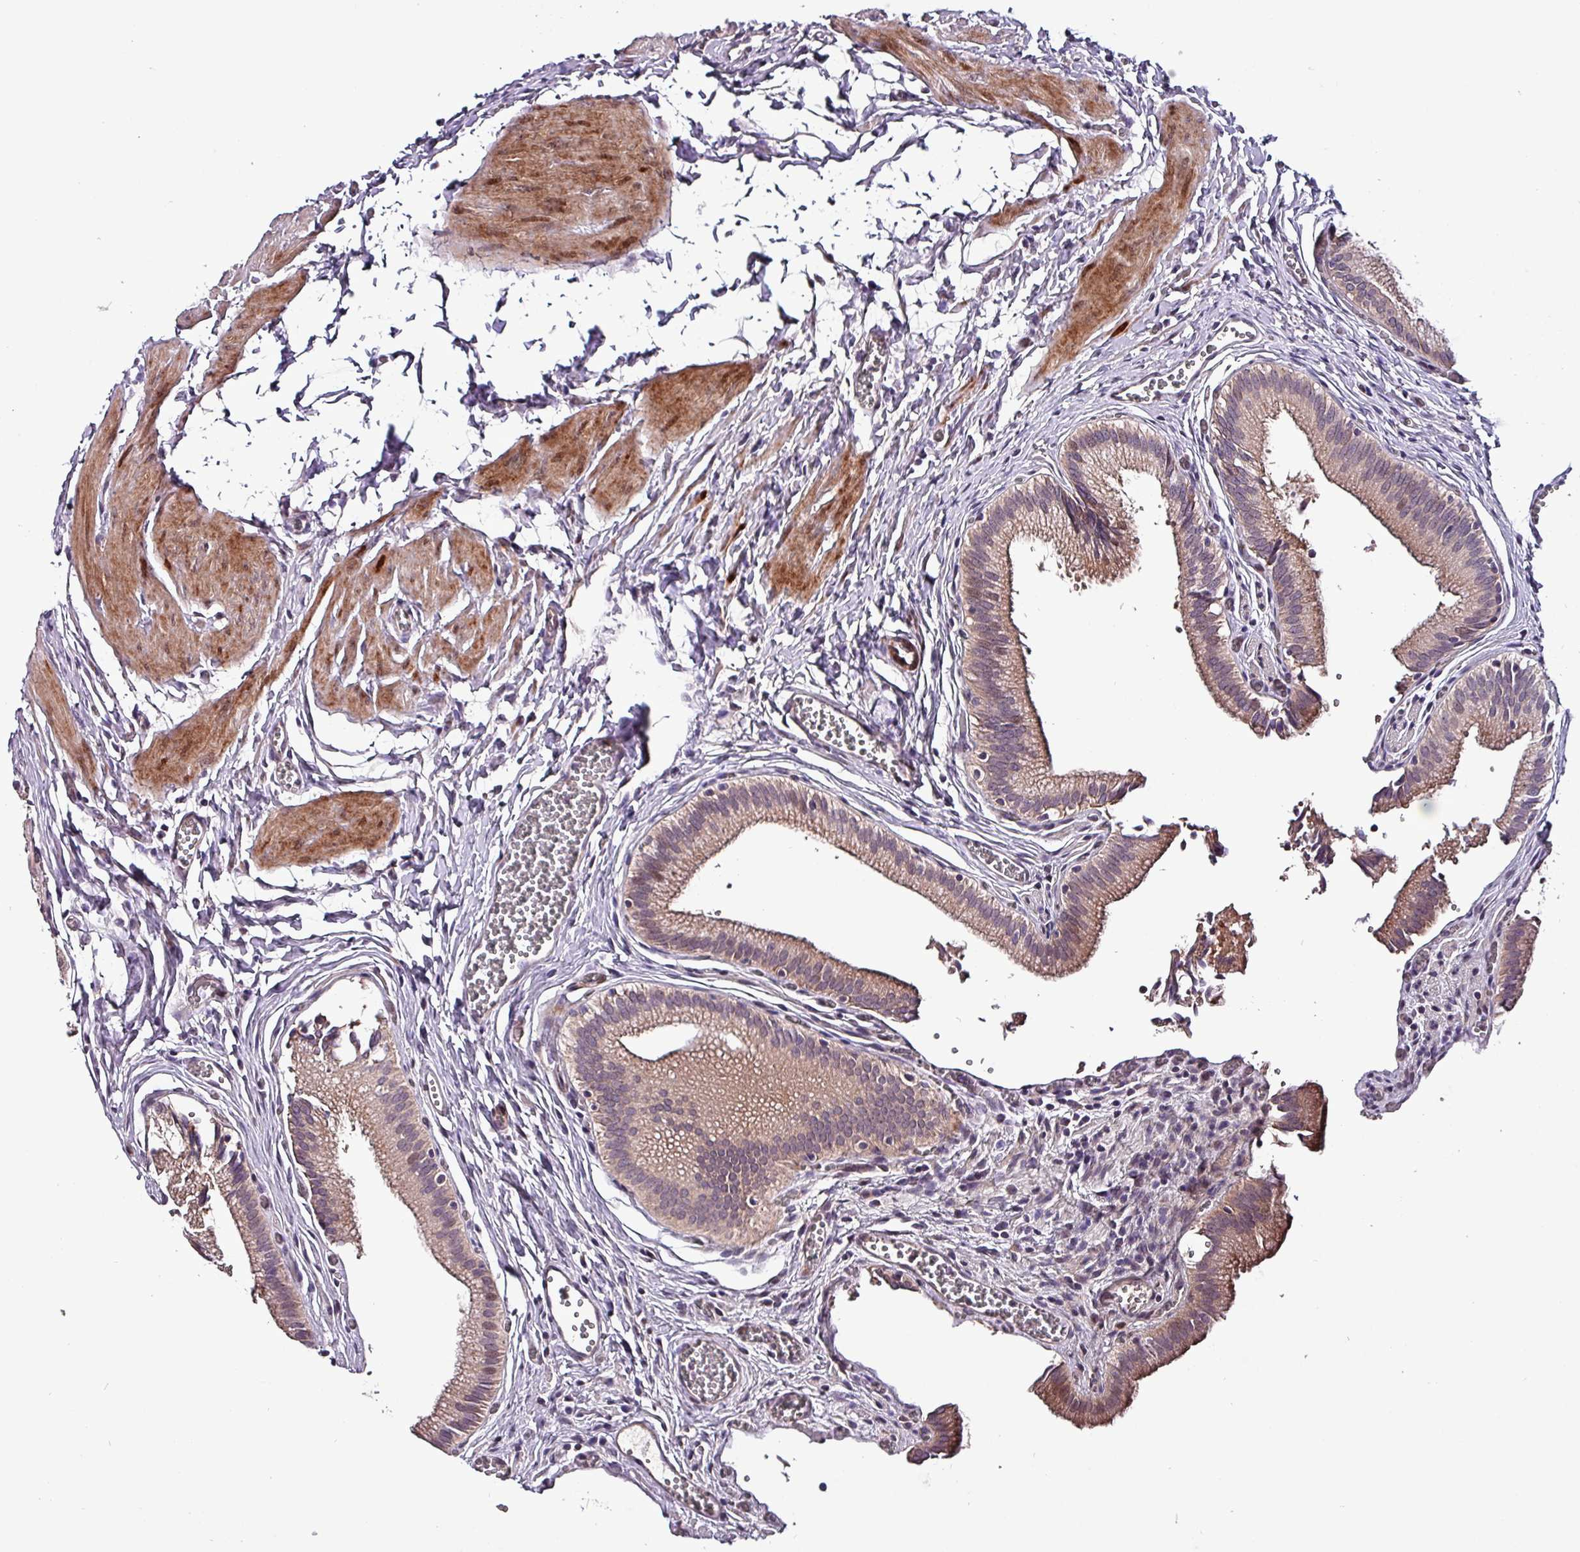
{"staining": {"intensity": "moderate", "quantity": "25%-75%", "location": "cytoplasmic/membranous"}, "tissue": "gallbladder", "cell_type": "Glandular cells", "image_type": "normal", "snomed": [{"axis": "morphology", "description": "Normal tissue, NOS"}, {"axis": "topography", "description": "Gallbladder"}, {"axis": "topography", "description": "Peripheral nerve tissue"}], "caption": "This image demonstrates immunohistochemistry staining of unremarkable gallbladder, with medium moderate cytoplasmic/membranous positivity in approximately 25%-75% of glandular cells.", "gene": "GRAPL", "patient": {"sex": "male", "age": 17}}